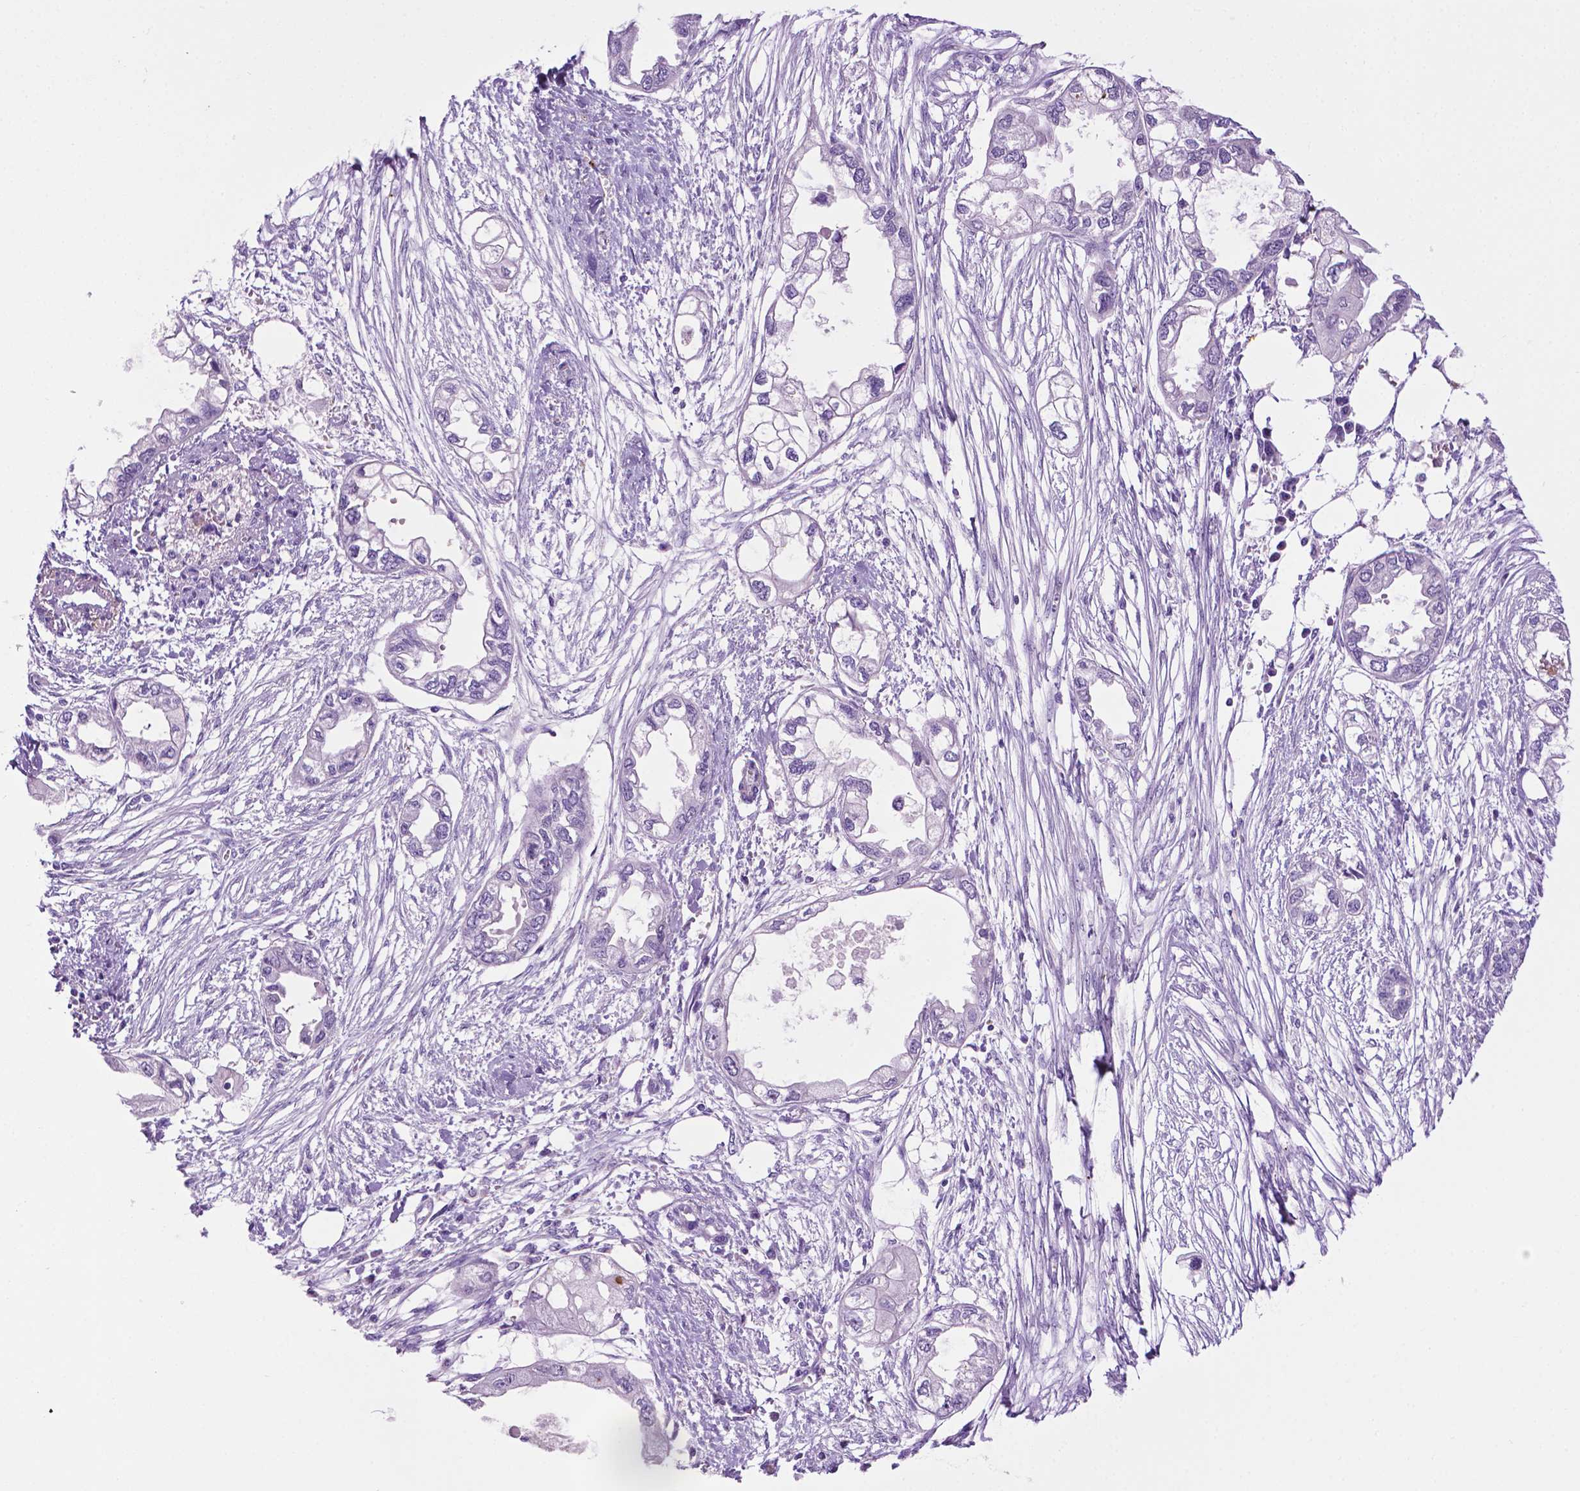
{"staining": {"intensity": "negative", "quantity": "none", "location": "none"}, "tissue": "endometrial cancer", "cell_type": "Tumor cells", "image_type": "cancer", "snomed": [{"axis": "morphology", "description": "Adenocarcinoma, NOS"}, {"axis": "morphology", "description": "Adenocarcinoma, metastatic, NOS"}, {"axis": "topography", "description": "Adipose tissue"}, {"axis": "topography", "description": "Endometrium"}], "caption": "Tumor cells are negative for brown protein staining in endometrial cancer (adenocarcinoma).", "gene": "MMP27", "patient": {"sex": "female", "age": 67}}